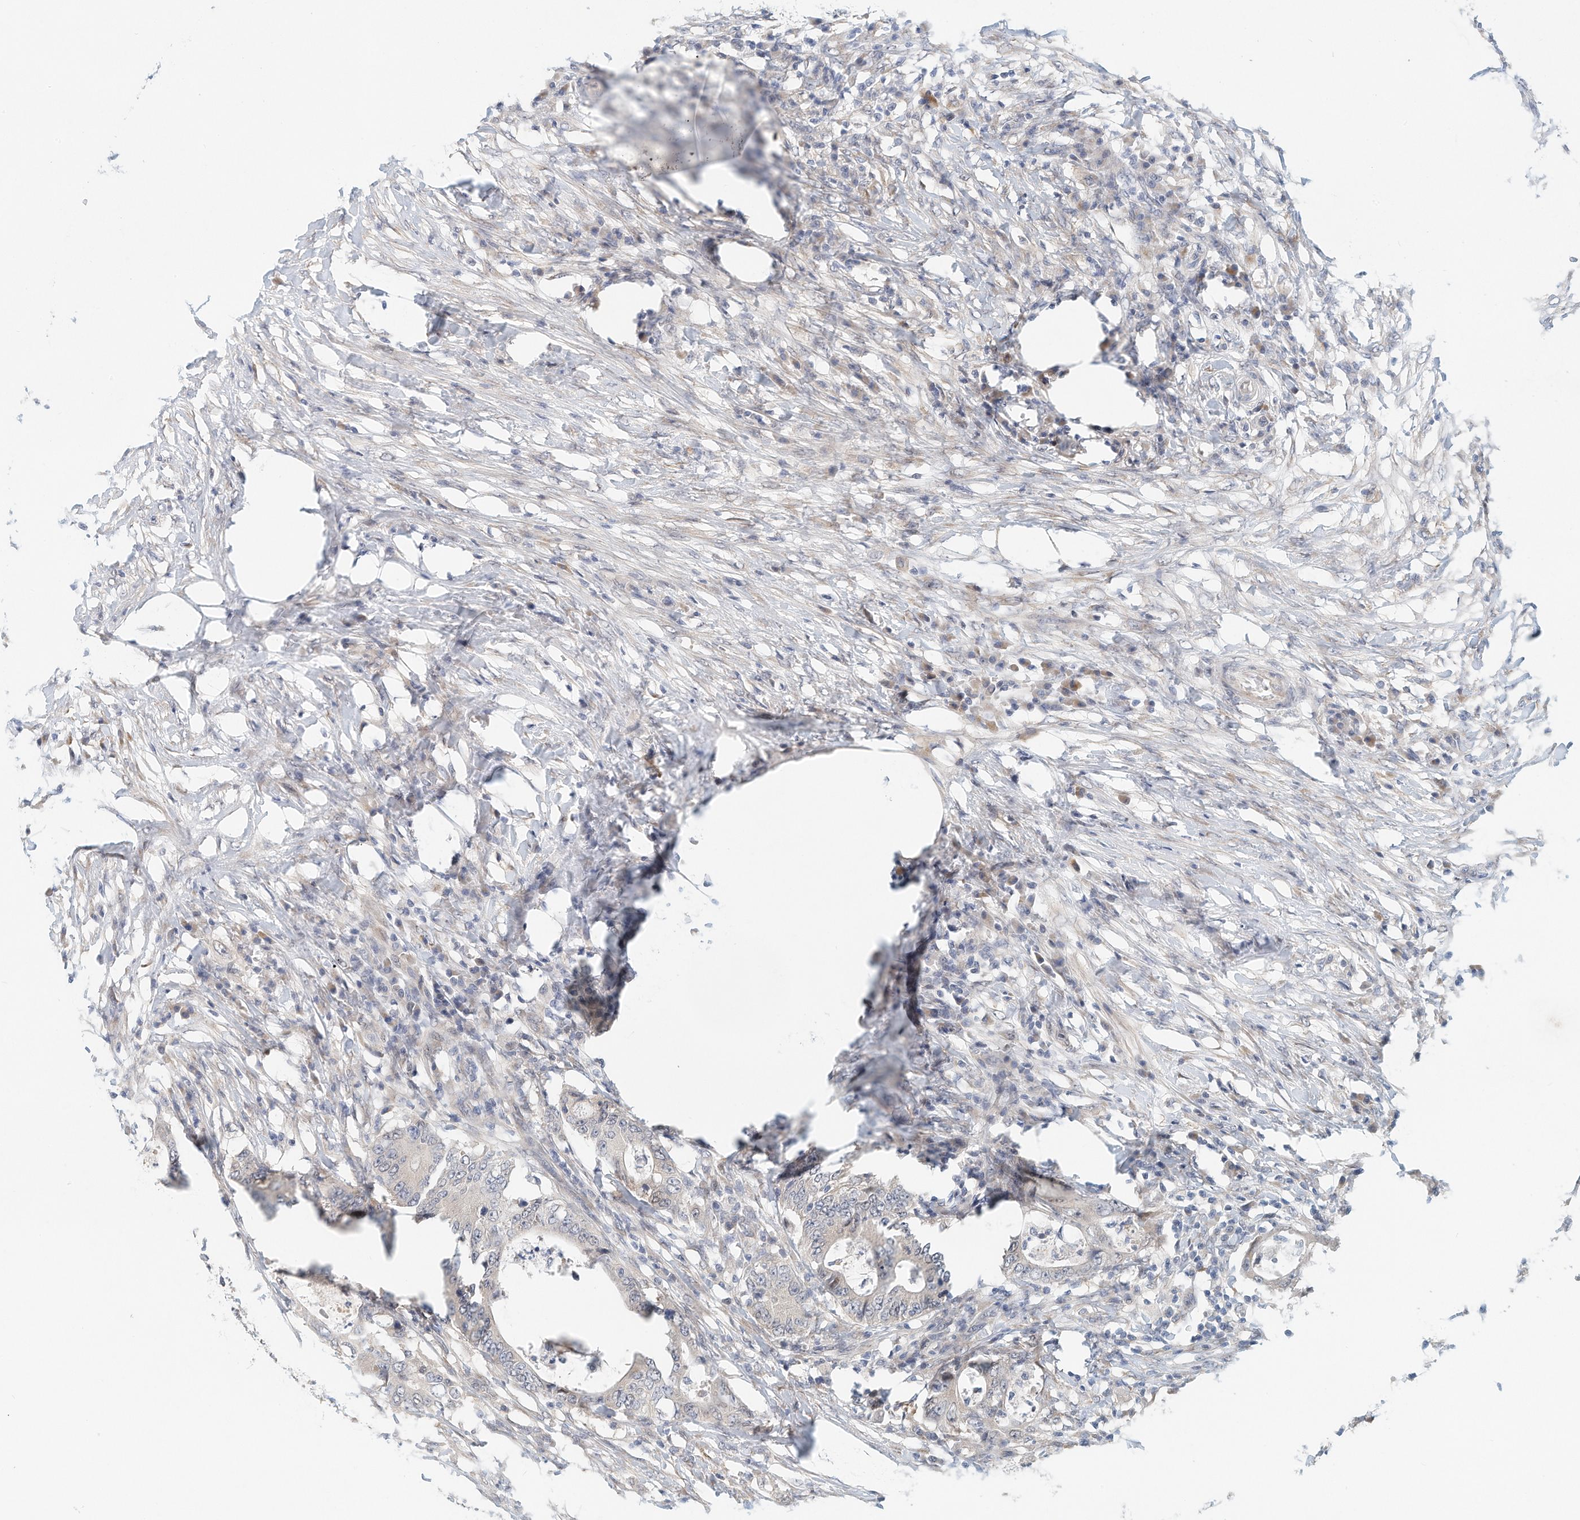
{"staining": {"intensity": "negative", "quantity": "none", "location": "none"}, "tissue": "colorectal cancer", "cell_type": "Tumor cells", "image_type": "cancer", "snomed": [{"axis": "morphology", "description": "Adenocarcinoma, NOS"}, {"axis": "topography", "description": "Colon"}], "caption": "Micrograph shows no protein positivity in tumor cells of colorectal cancer (adenocarcinoma) tissue. Nuclei are stained in blue.", "gene": "ARHGAP28", "patient": {"sex": "male", "age": 83}}